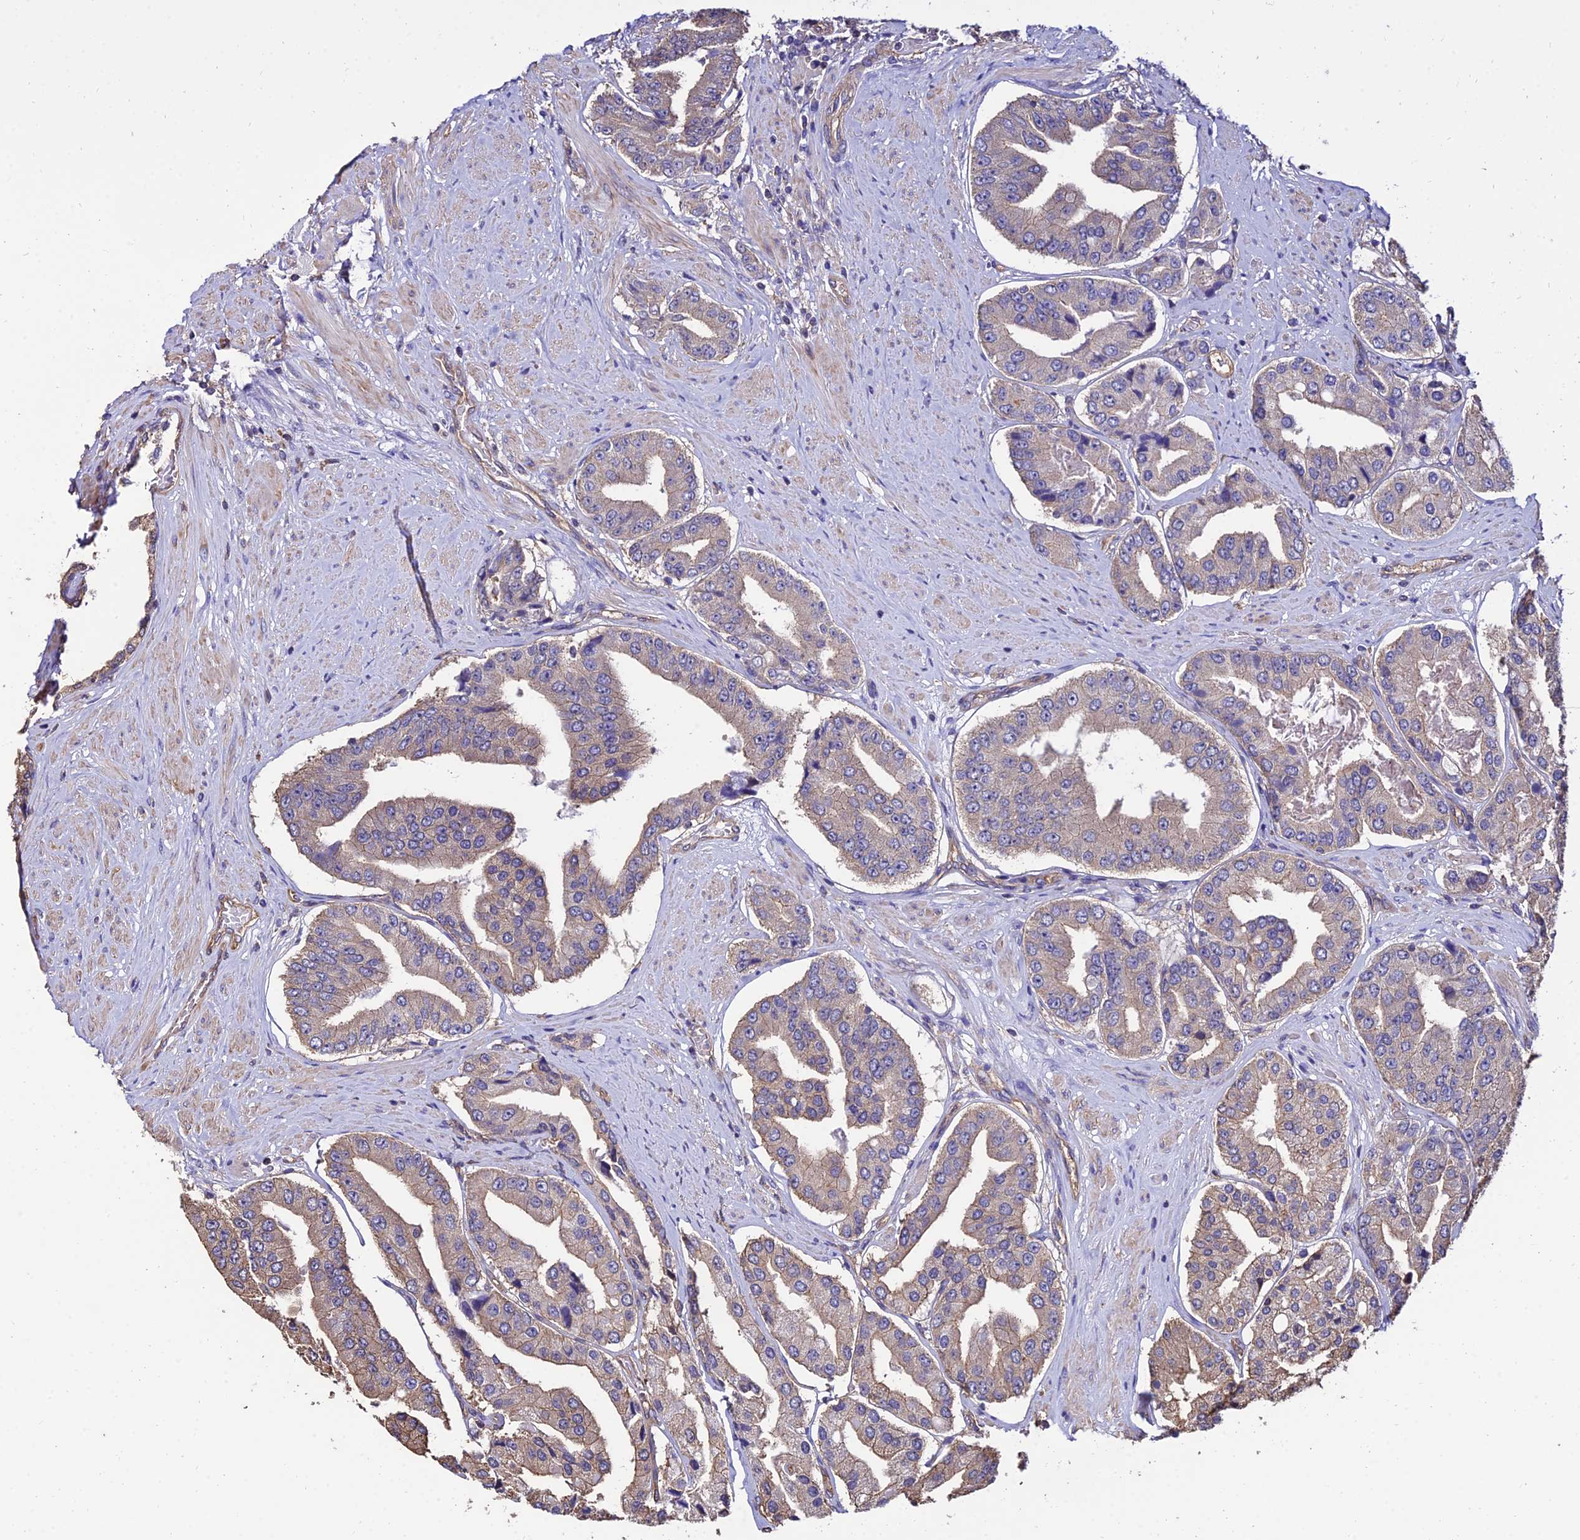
{"staining": {"intensity": "weak", "quantity": ">75%", "location": "cytoplasmic/membranous"}, "tissue": "prostate cancer", "cell_type": "Tumor cells", "image_type": "cancer", "snomed": [{"axis": "morphology", "description": "Adenocarcinoma, High grade"}, {"axis": "topography", "description": "Prostate"}], "caption": "Prostate high-grade adenocarcinoma stained for a protein (brown) demonstrates weak cytoplasmic/membranous positive positivity in about >75% of tumor cells.", "gene": "CALM2", "patient": {"sex": "male", "age": 63}}